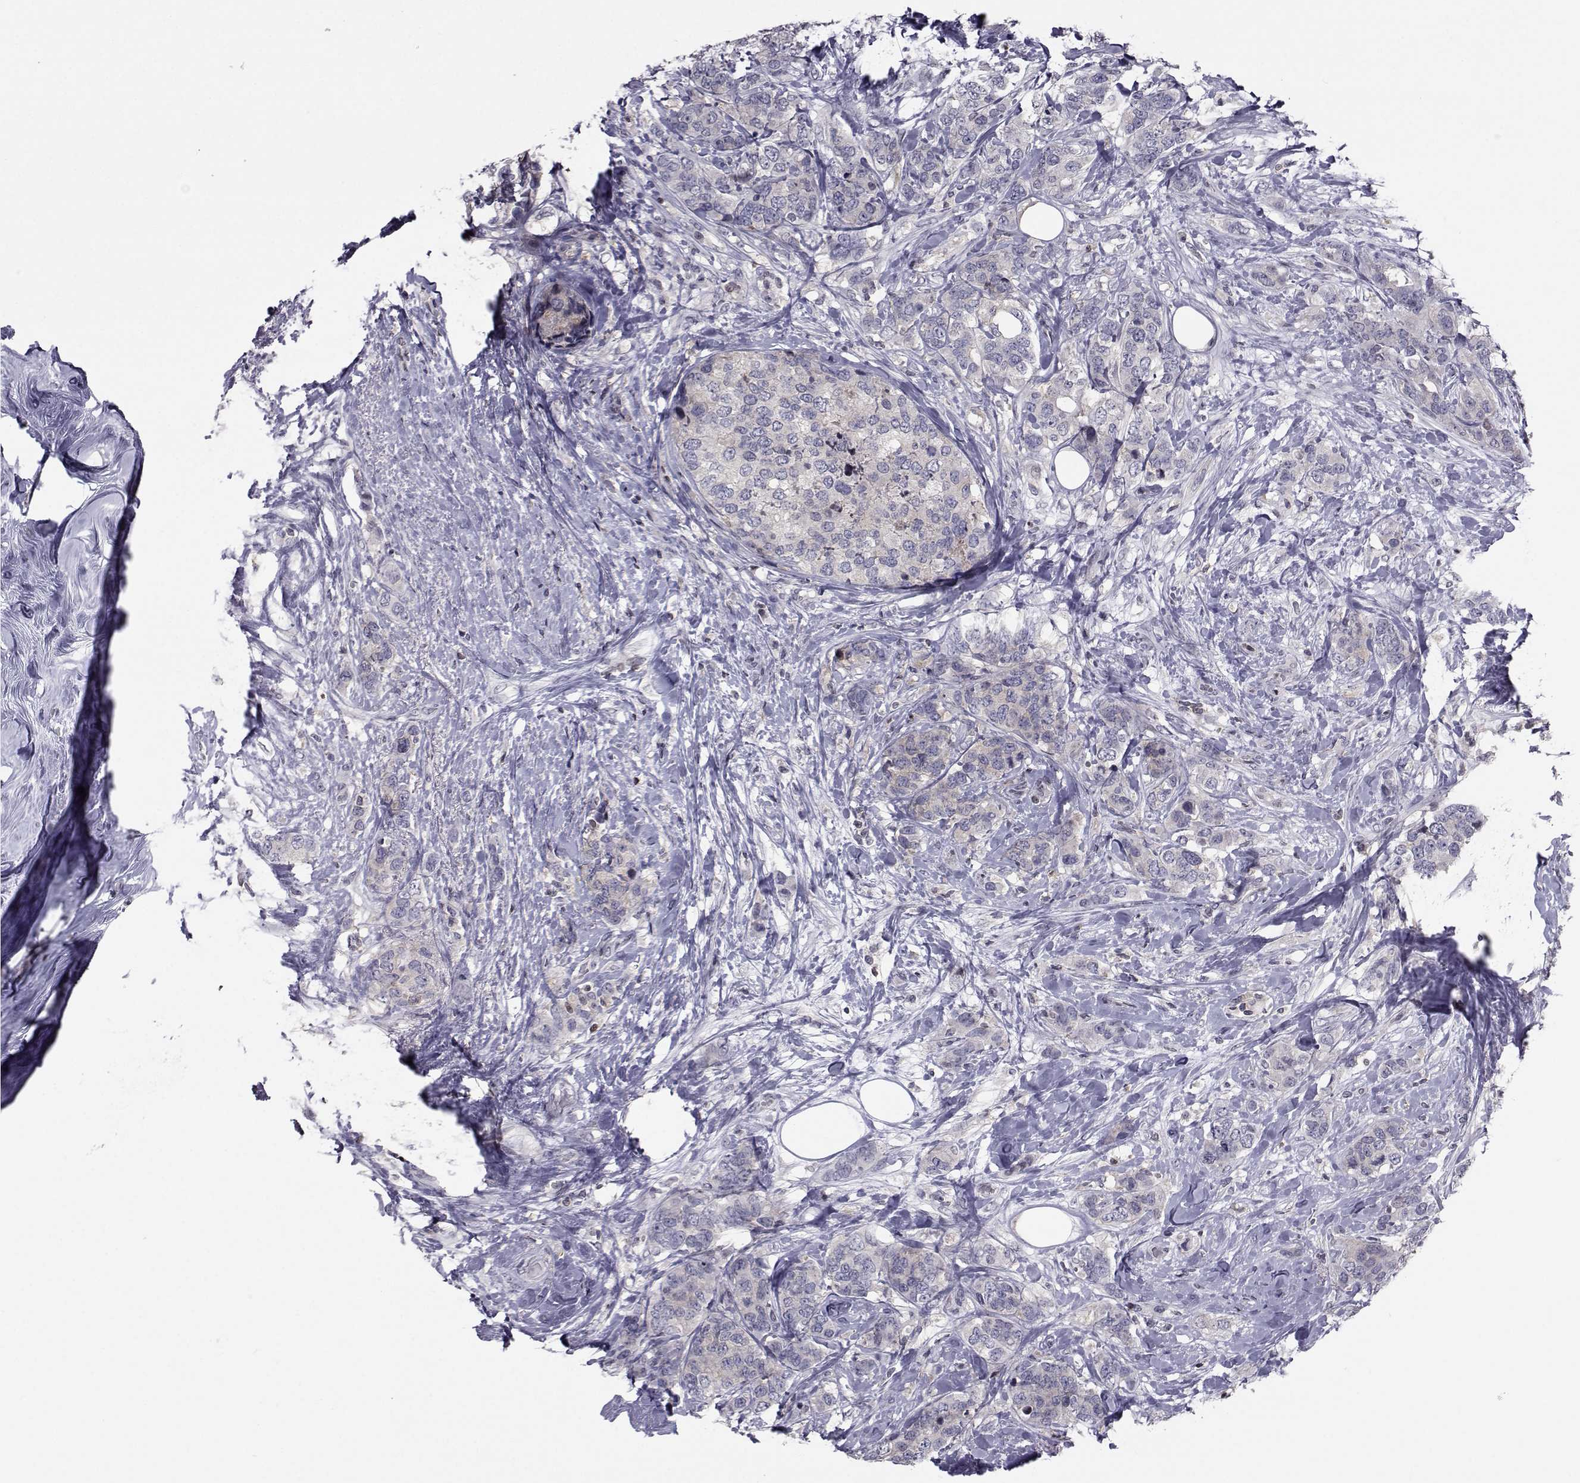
{"staining": {"intensity": "weak", "quantity": "<25%", "location": "cytoplasmic/membranous"}, "tissue": "breast cancer", "cell_type": "Tumor cells", "image_type": "cancer", "snomed": [{"axis": "morphology", "description": "Lobular carcinoma"}, {"axis": "topography", "description": "Breast"}], "caption": "A high-resolution histopathology image shows IHC staining of breast cancer, which demonstrates no significant positivity in tumor cells.", "gene": "PCP4L1", "patient": {"sex": "female", "age": 59}}